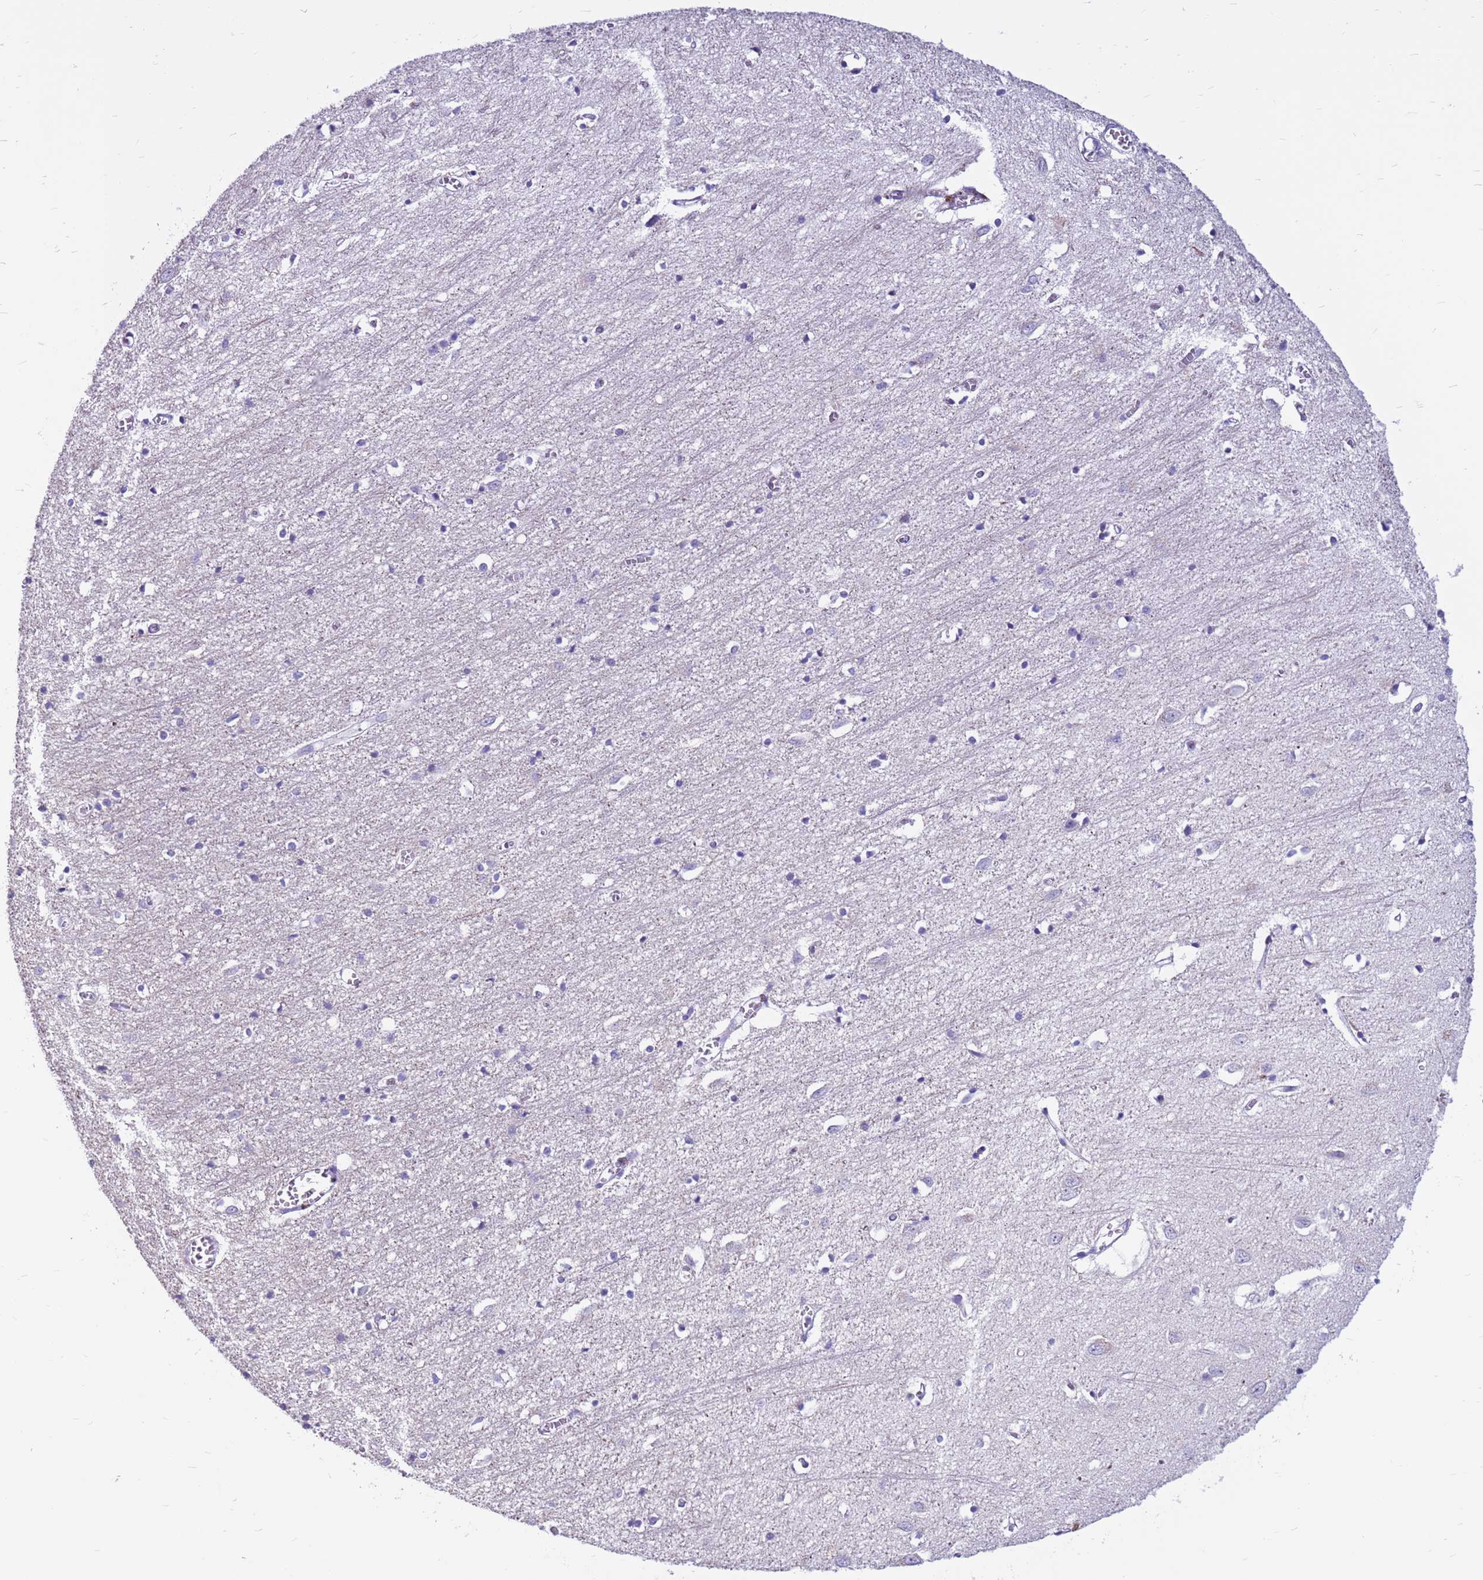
{"staining": {"intensity": "negative", "quantity": "none", "location": "none"}, "tissue": "cerebral cortex", "cell_type": "Endothelial cells", "image_type": "normal", "snomed": [{"axis": "morphology", "description": "Normal tissue, NOS"}, {"axis": "topography", "description": "Cerebral cortex"}], "caption": "Cerebral cortex was stained to show a protein in brown. There is no significant staining in endothelial cells. (Brightfield microscopy of DAB IHC at high magnification).", "gene": "CDK2AP2", "patient": {"sex": "female", "age": 64}}